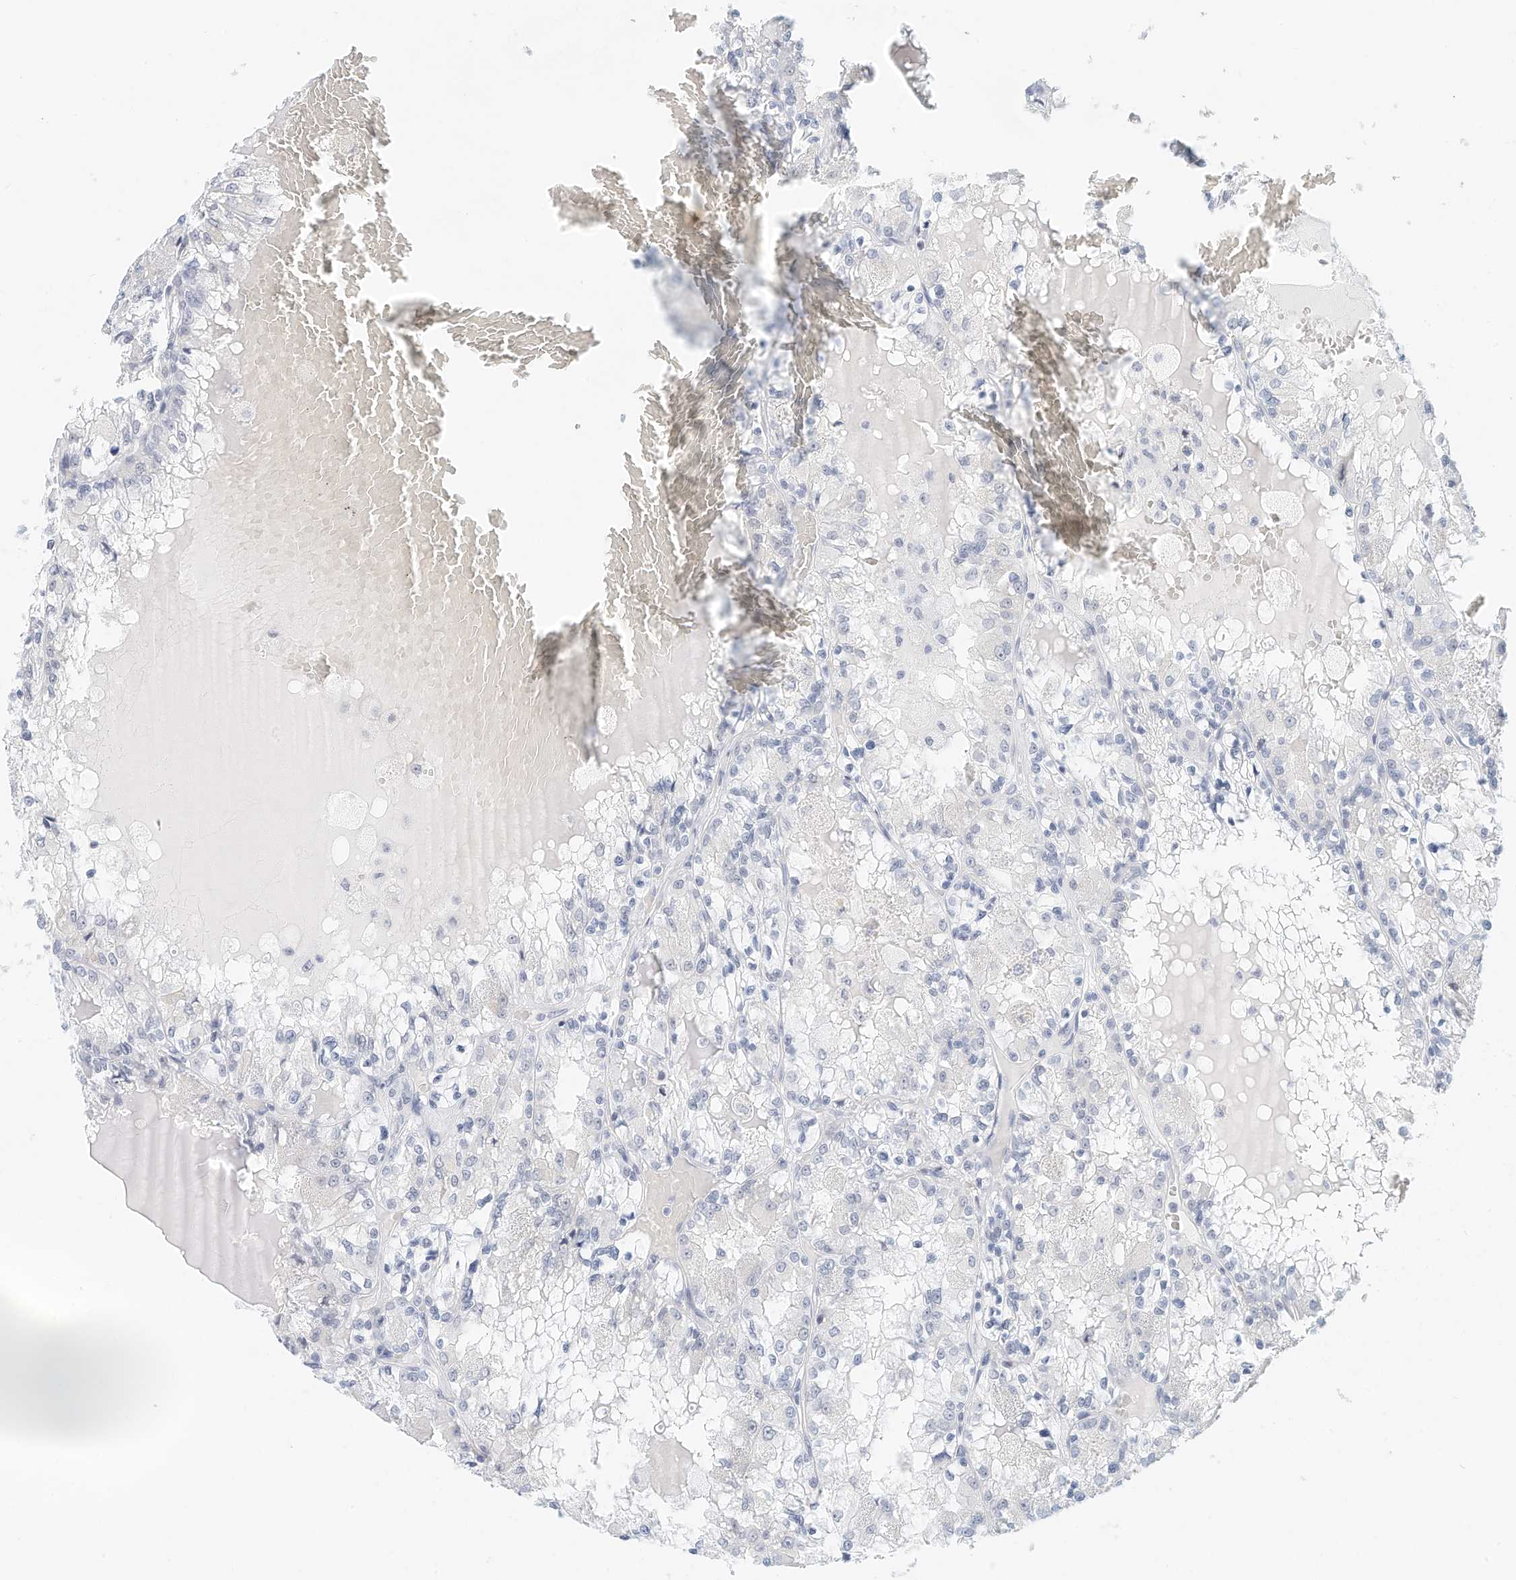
{"staining": {"intensity": "negative", "quantity": "none", "location": "none"}, "tissue": "renal cancer", "cell_type": "Tumor cells", "image_type": "cancer", "snomed": [{"axis": "morphology", "description": "Adenocarcinoma, NOS"}, {"axis": "topography", "description": "Kidney"}], "caption": "Immunohistochemistry of human renal cancer shows no staining in tumor cells. (DAB immunohistochemistry (IHC) visualized using brightfield microscopy, high magnification).", "gene": "ARHGAP28", "patient": {"sex": "female", "age": 56}}